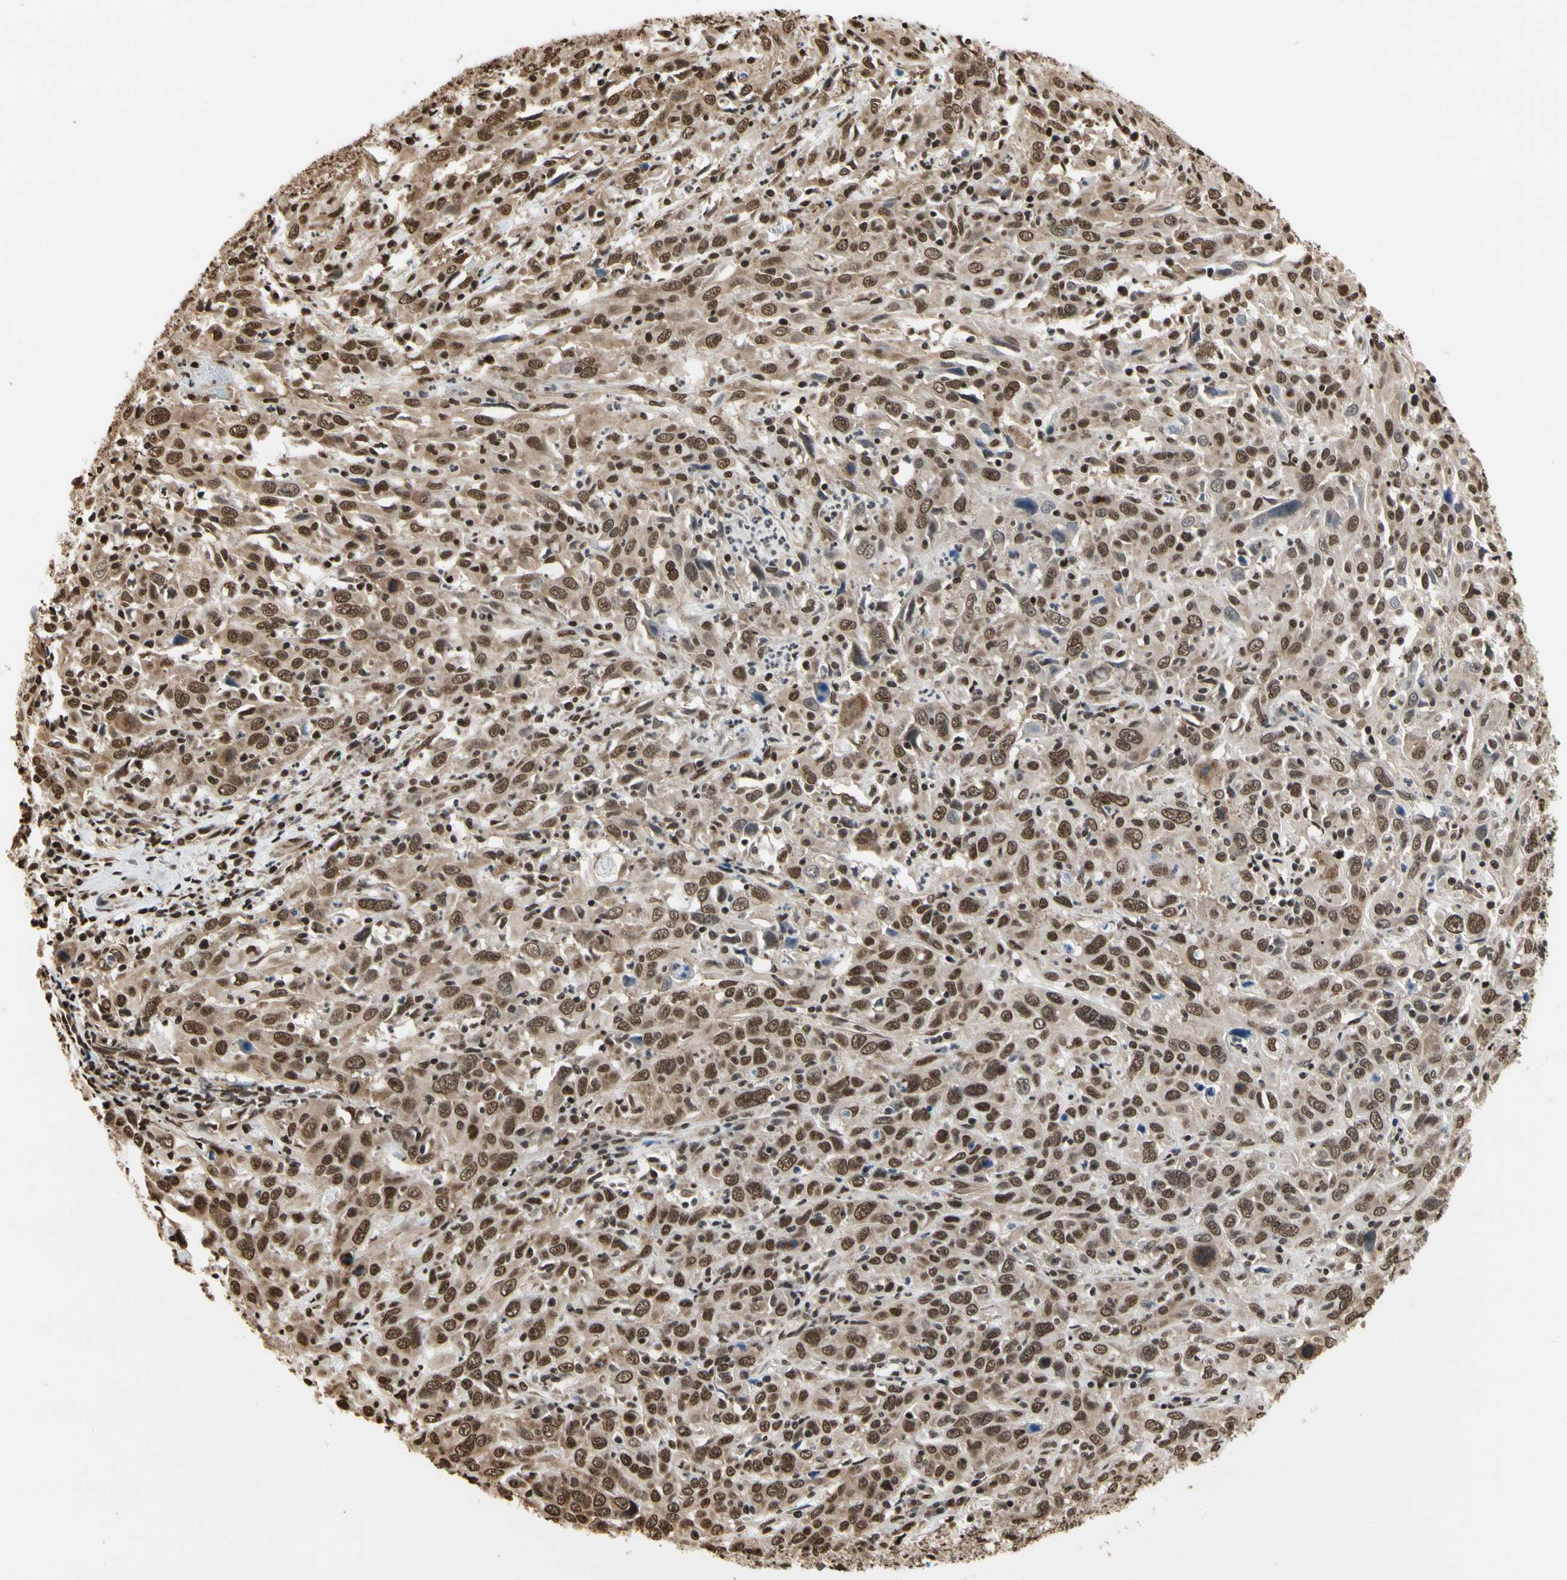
{"staining": {"intensity": "moderate", "quantity": ">75%", "location": "cytoplasmic/membranous,nuclear"}, "tissue": "cervical cancer", "cell_type": "Tumor cells", "image_type": "cancer", "snomed": [{"axis": "morphology", "description": "Squamous cell carcinoma, NOS"}, {"axis": "topography", "description": "Cervix"}], "caption": "Immunohistochemical staining of cervical cancer (squamous cell carcinoma) displays medium levels of moderate cytoplasmic/membranous and nuclear staining in approximately >75% of tumor cells.", "gene": "HNRNPK", "patient": {"sex": "female", "age": 46}}